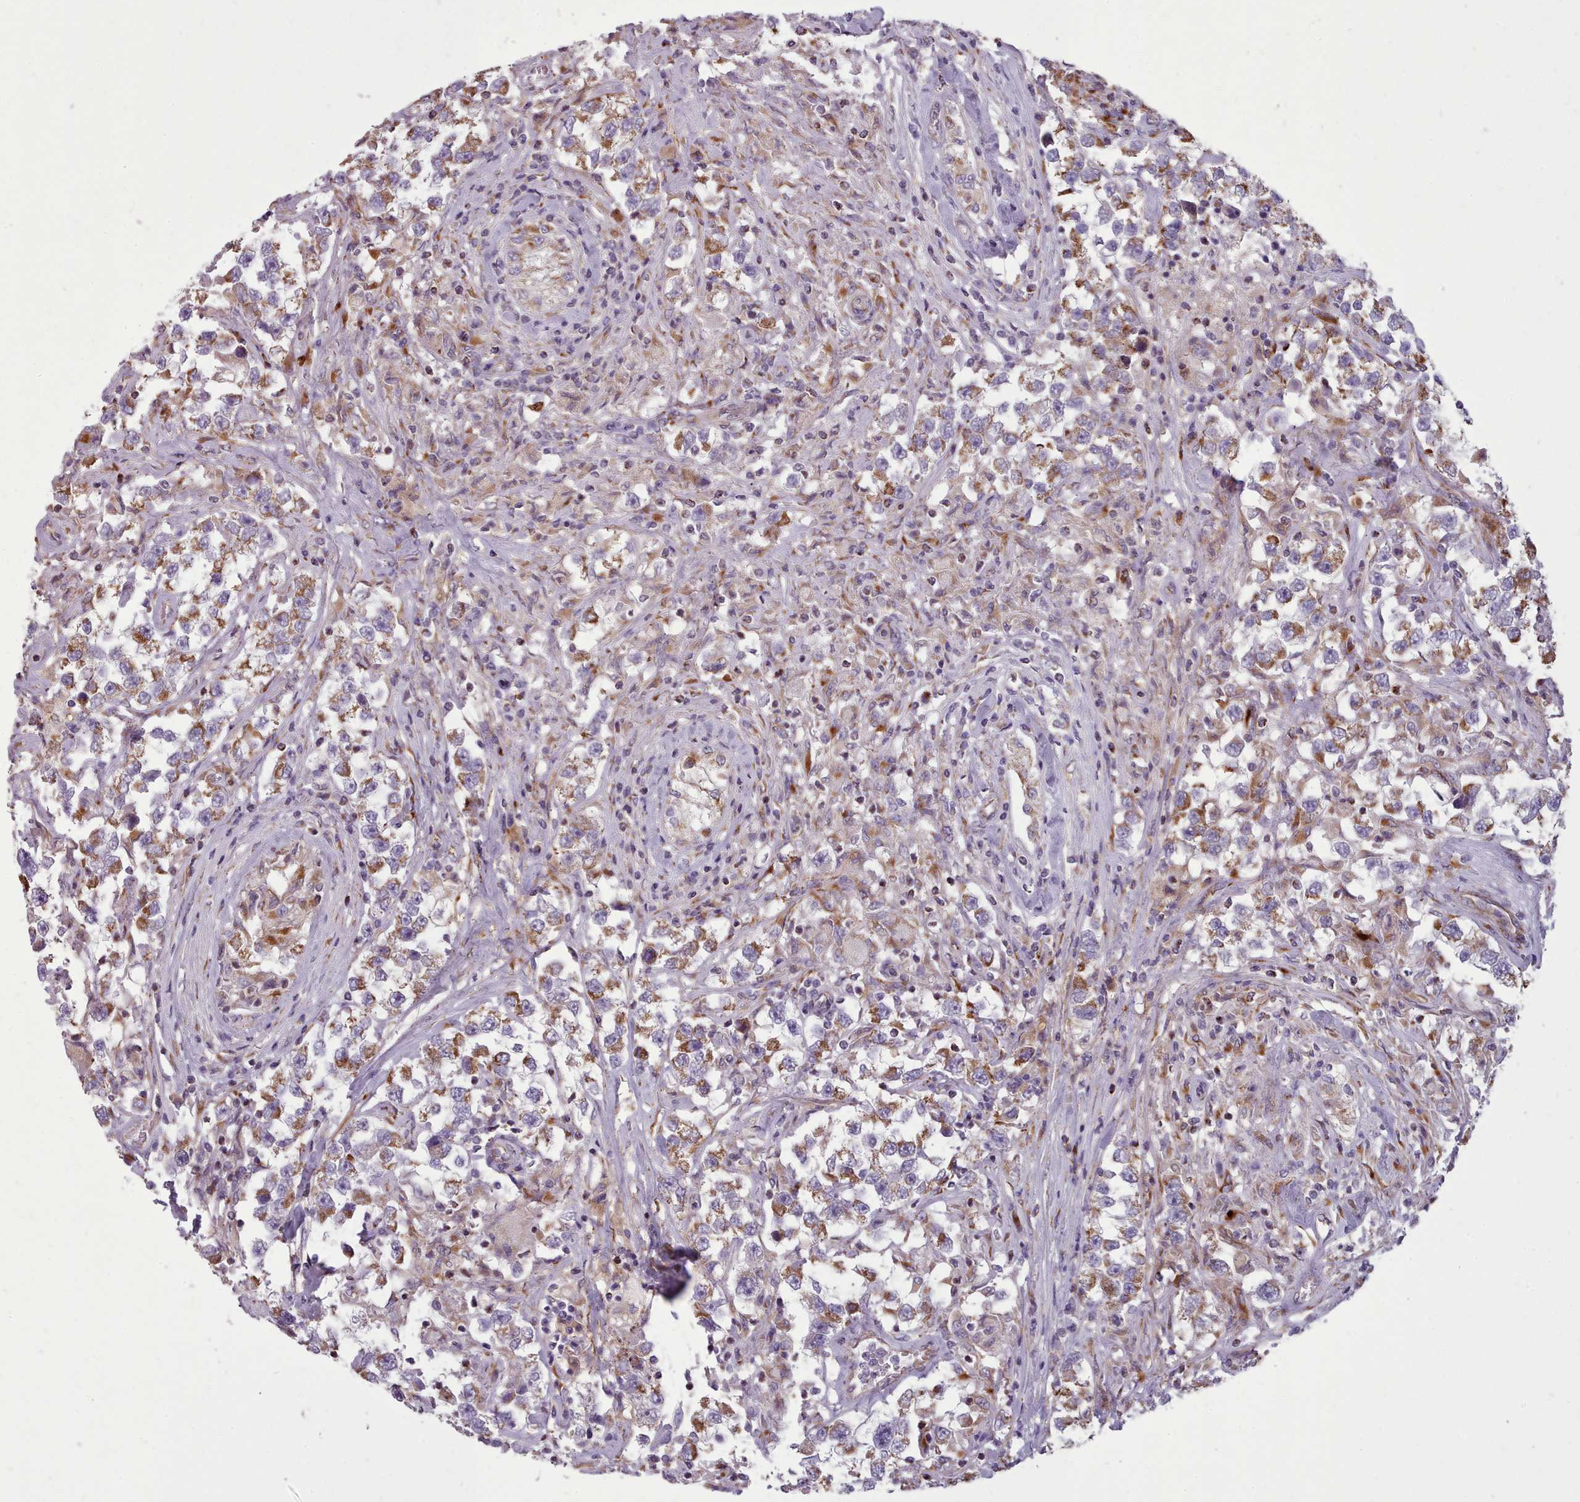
{"staining": {"intensity": "strong", "quantity": "25%-75%", "location": "cytoplasmic/membranous"}, "tissue": "testis cancer", "cell_type": "Tumor cells", "image_type": "cancer", "snomed": [{"axis": "morphology", "description": "Seminoma, NOS"}, {"axis": "topography", "description": "Testis"}], "caption": "A brown stain shows strong cytoplasmic/membranous expression of a protein in human testis seminoma tumor cells. The staining was performed using DAB to visualize the protein expression in brown, while the nuclei were stained in blue with hematoxylin (Magnification: 20x).", "gene": "FKBP10", "patient": {"sex": "male", "age": 46}}